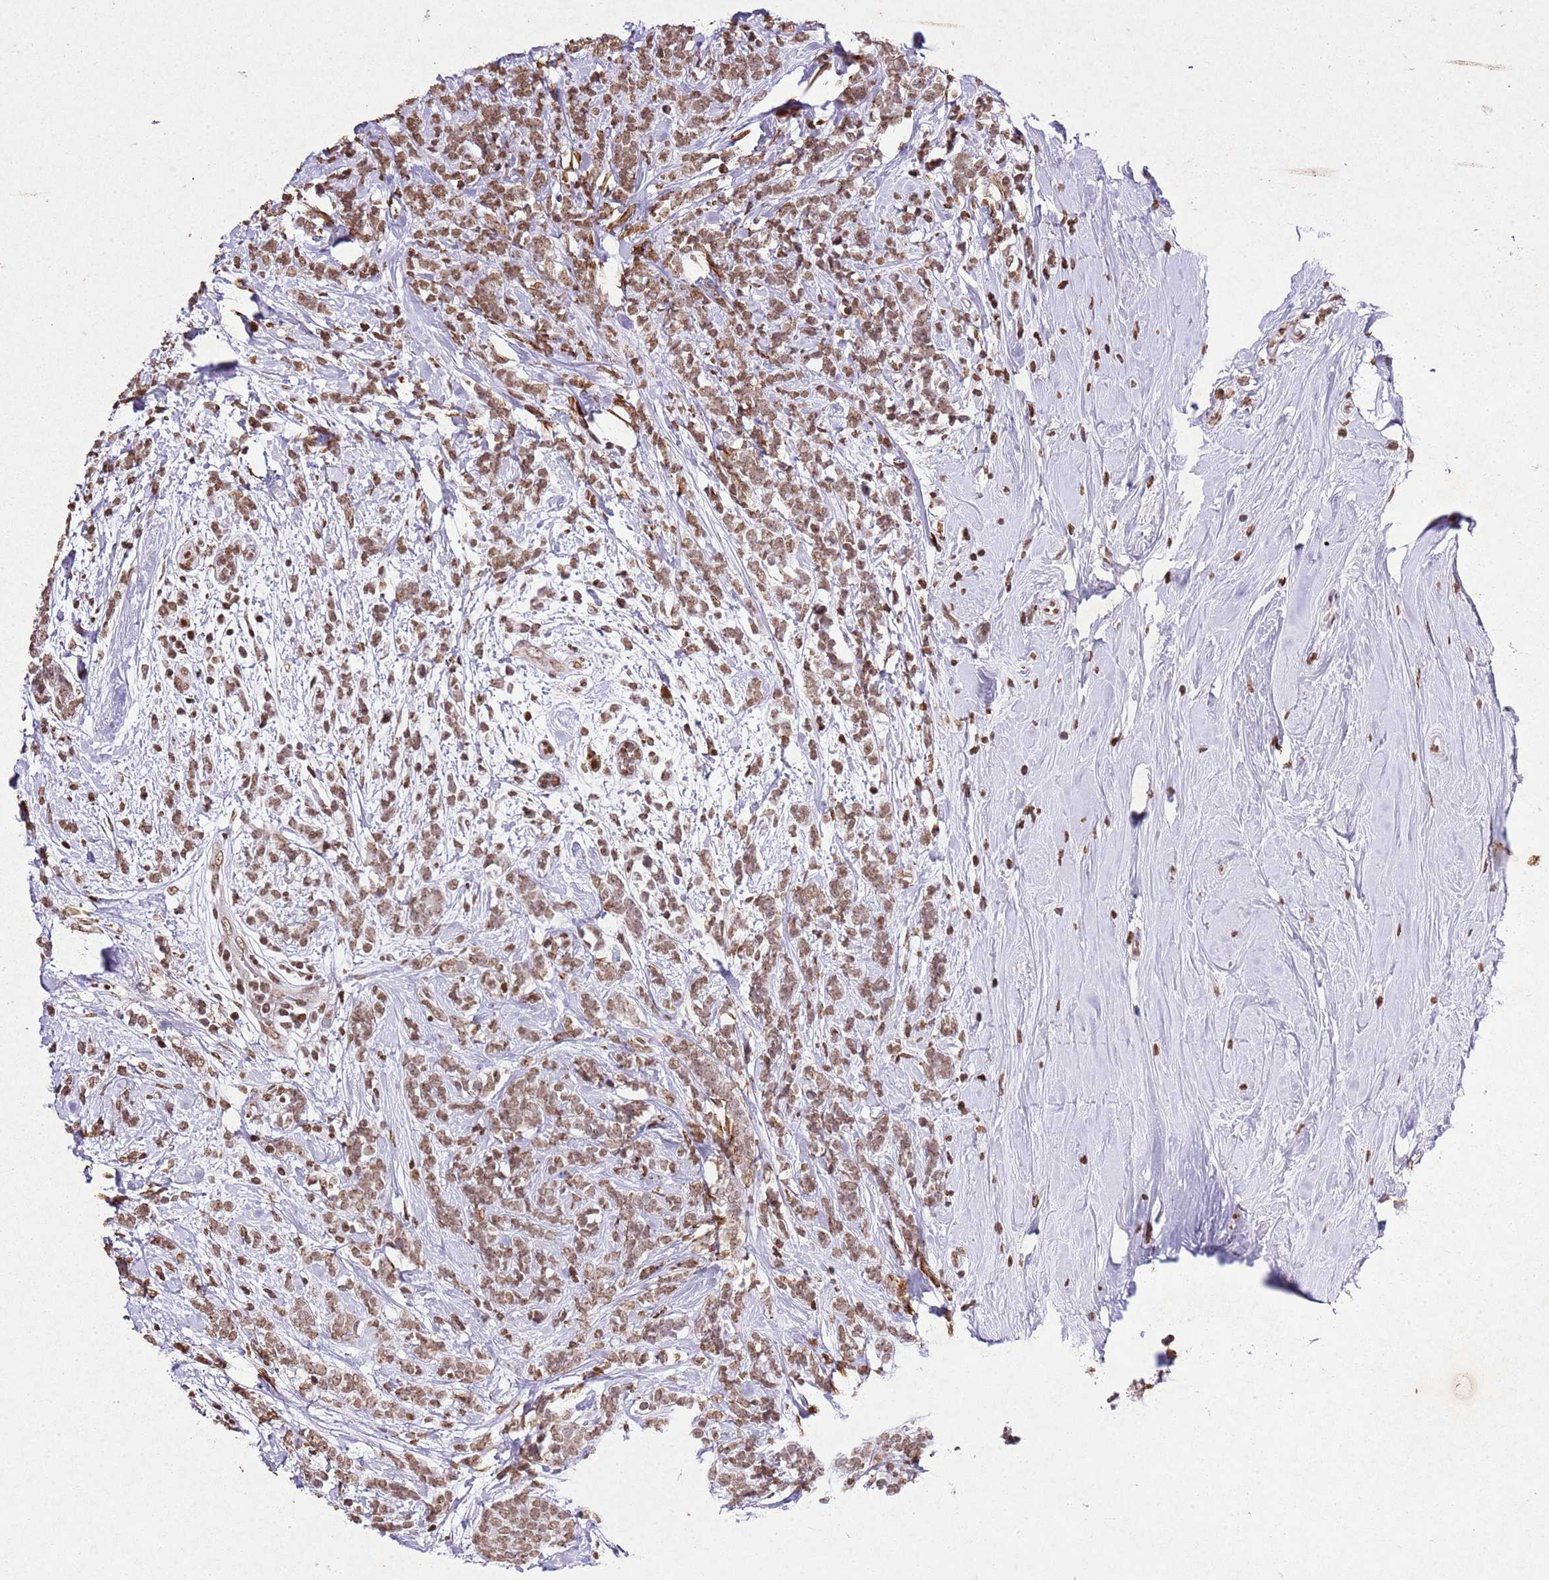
{"staining": {"intensity": "moderate", "quantity": ">75%", "location": "nuclear"}, "tissue": "breast cancer", "cell_type": "Tumor cells", "image_type": "cancer", "snomed": [{"axis": "morphology", "description": "Lobular carcinoma"}, {"axis": "topography", "description": "Breast"}], "caption": "Moderate nuclear protein positivity is appreciated in approximately >75% of tumor cells in breast lobular carcinoma.", "gene": "BMAL1", "patient": {"sex": "female", "age": 58}}